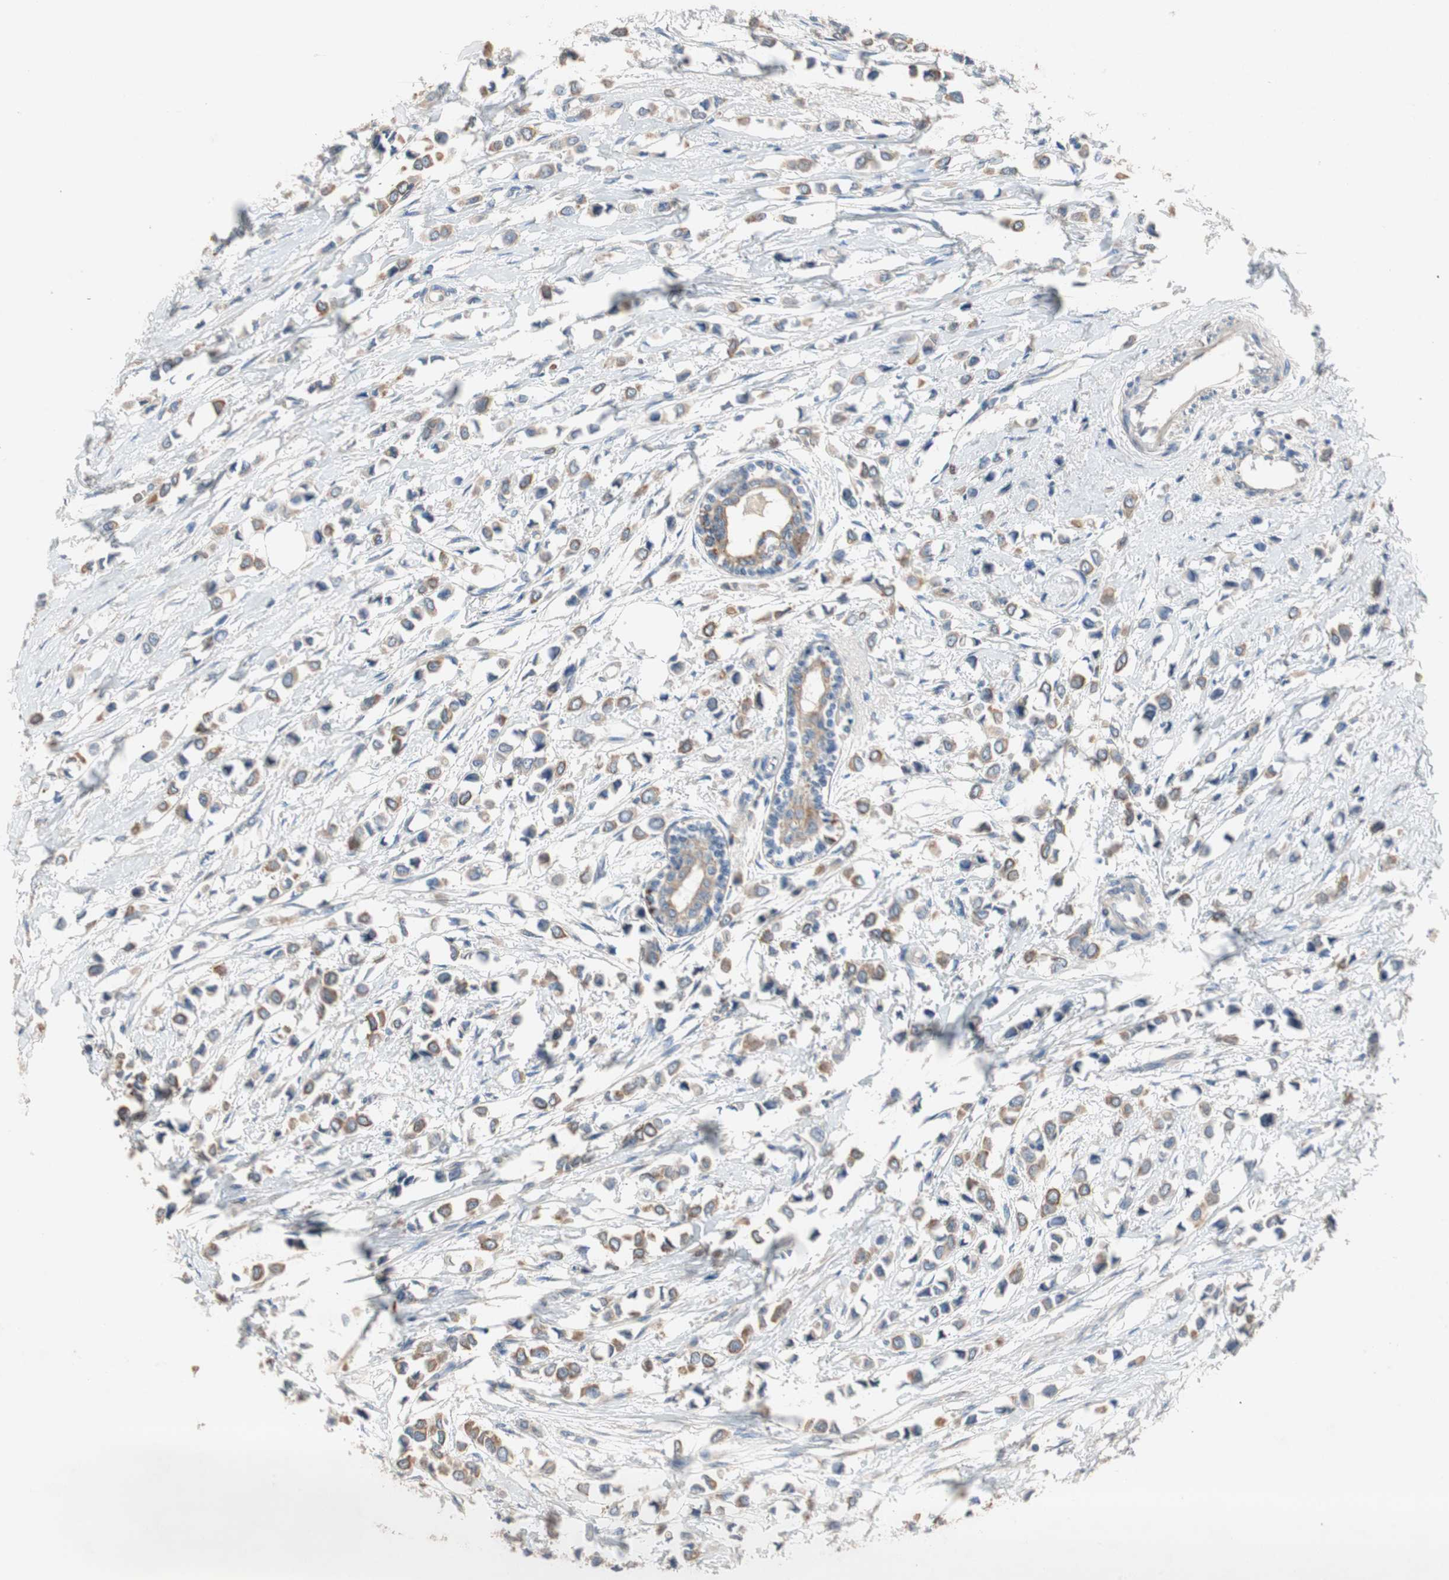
{"staining": {"intensity": "moderate", "quantity": ">75%", "location": "cytoplasmic/membranous"}, "tissue": "breast cancer", "cell_type": "Tumor cells", "image_type": "cancer", "snomed": [{"axis": "morphology", "description": "Lobular carcinoma"}, {"axis": "topography", "description": "Breast"}], "caption": "Tumor cells demonstrate medium levels of moderate cytoplasmic/membranous expression in approximately >75% of cells in human lobular carcinoma (breast). (brown staining indicates protein expression, while blue staining denotes nuclei).", "gene": "ADAP1", "patient": {"sex": "female", "age": 51}}